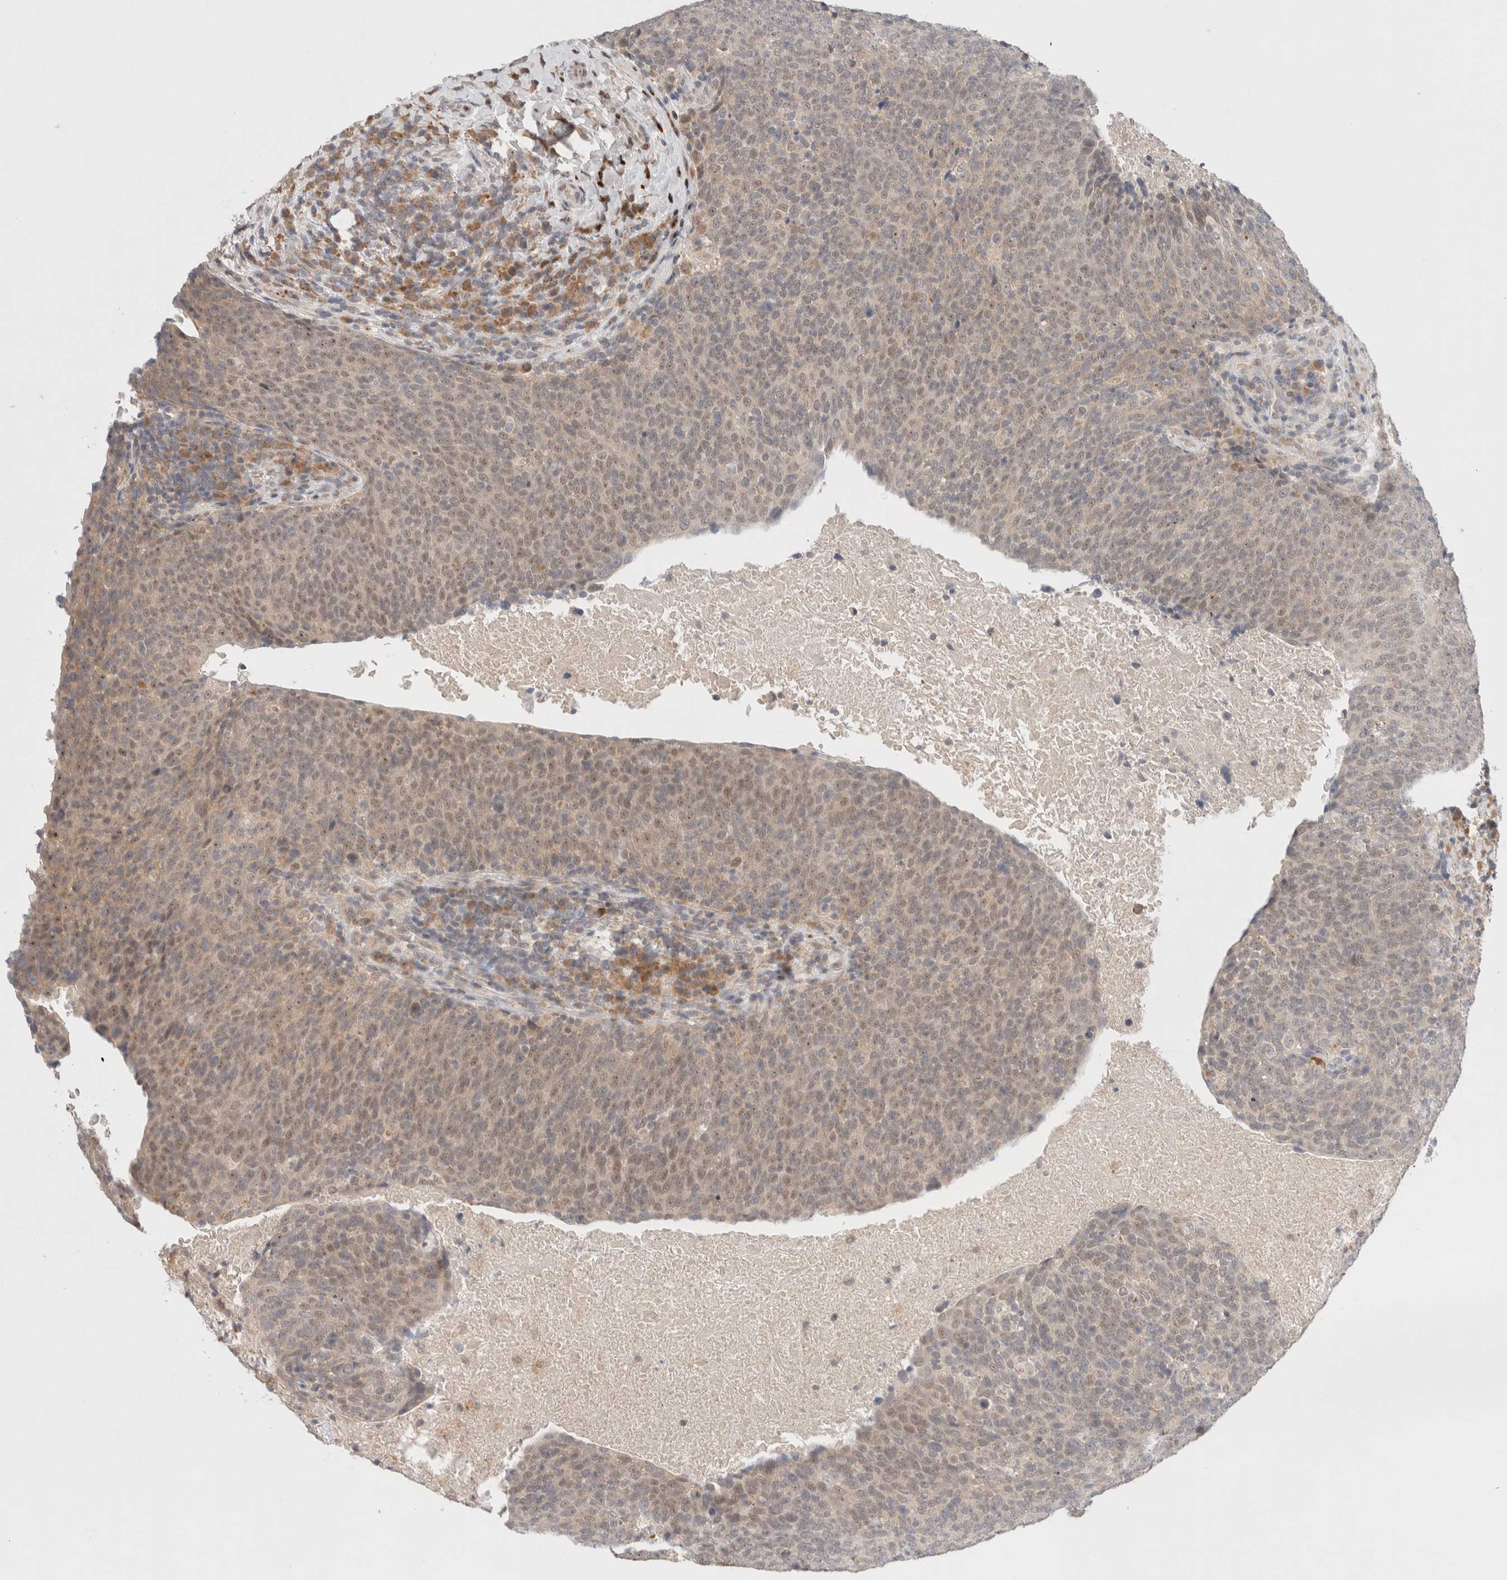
{"staining": {"intensity": "weak", "quantity": "25%-75%", "location": "nuclear"}, "tissue": "head and neck cancer", "cell_type": "Tumor cells", "image_type": "cancer", "snomed": [{"axis": "morphology", "description": "Squamous cell carcinoma, NOS"}, {"axis": "morphology", "description": "Squamous cell carcinoma, metastatic, NOS"}, {"axis": "topography", "description": "Lymph node"}, {"axis": "topography", "description": "Head-Neck"}], "caption": "About 25%-75% of tumor cells in human head and neck cancer (metastatic squamous cell carcinoma) demonstrate weak nuclear protein positivity as visualized by brown immunohistochemical staining.", "gene": "ERI3", "patient": {"sex": "male", "age": 62}}